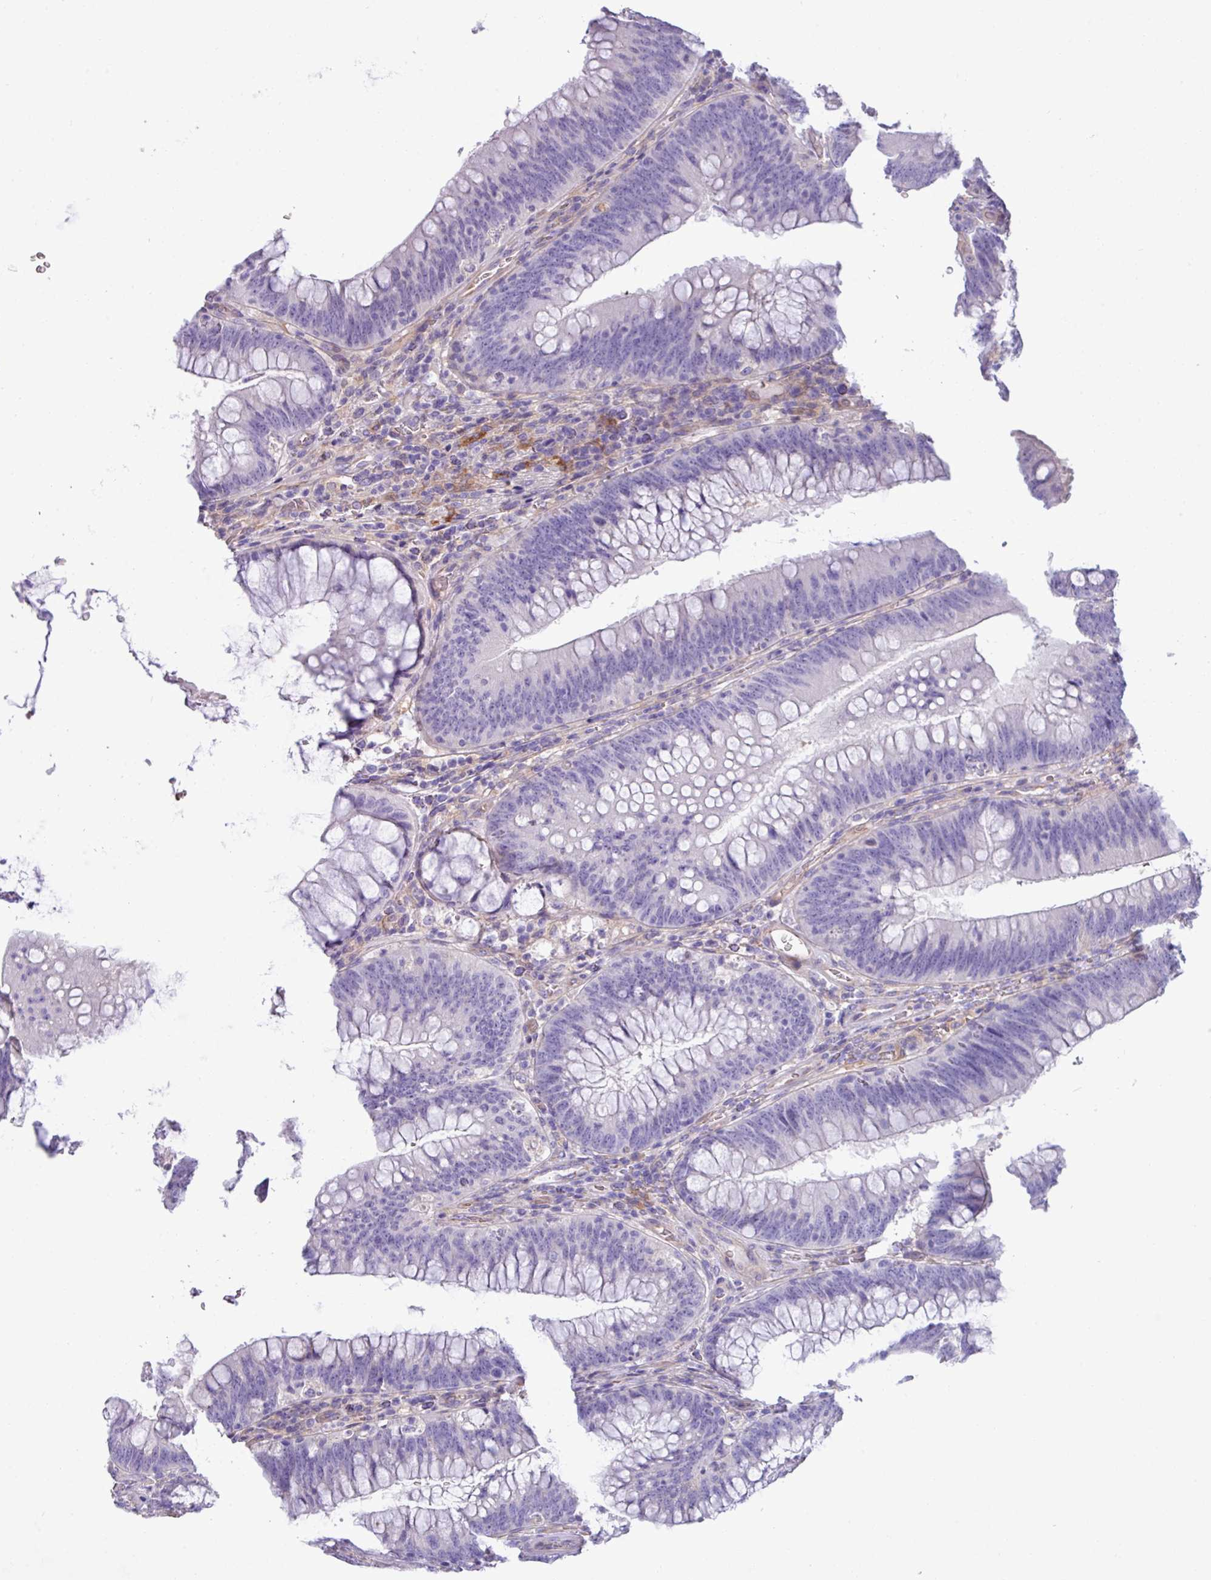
{"staining": {"intensity": "negative", "quantity": "none", "location": "none"}, "tissue": "colorectal cancer", "cell_type": "Tumor cells", "image_type": "cancer", "snomed": [{"axis": "morphology", "description": "Normal tissue, NOS"}, {"axis": "topography", "description": "Colon"}], "caption": "There is no significant staining in tumor cells of colorectal cancer.", "gene": "KIRREL3", "patient": {"sex": "female", "age": 82}}